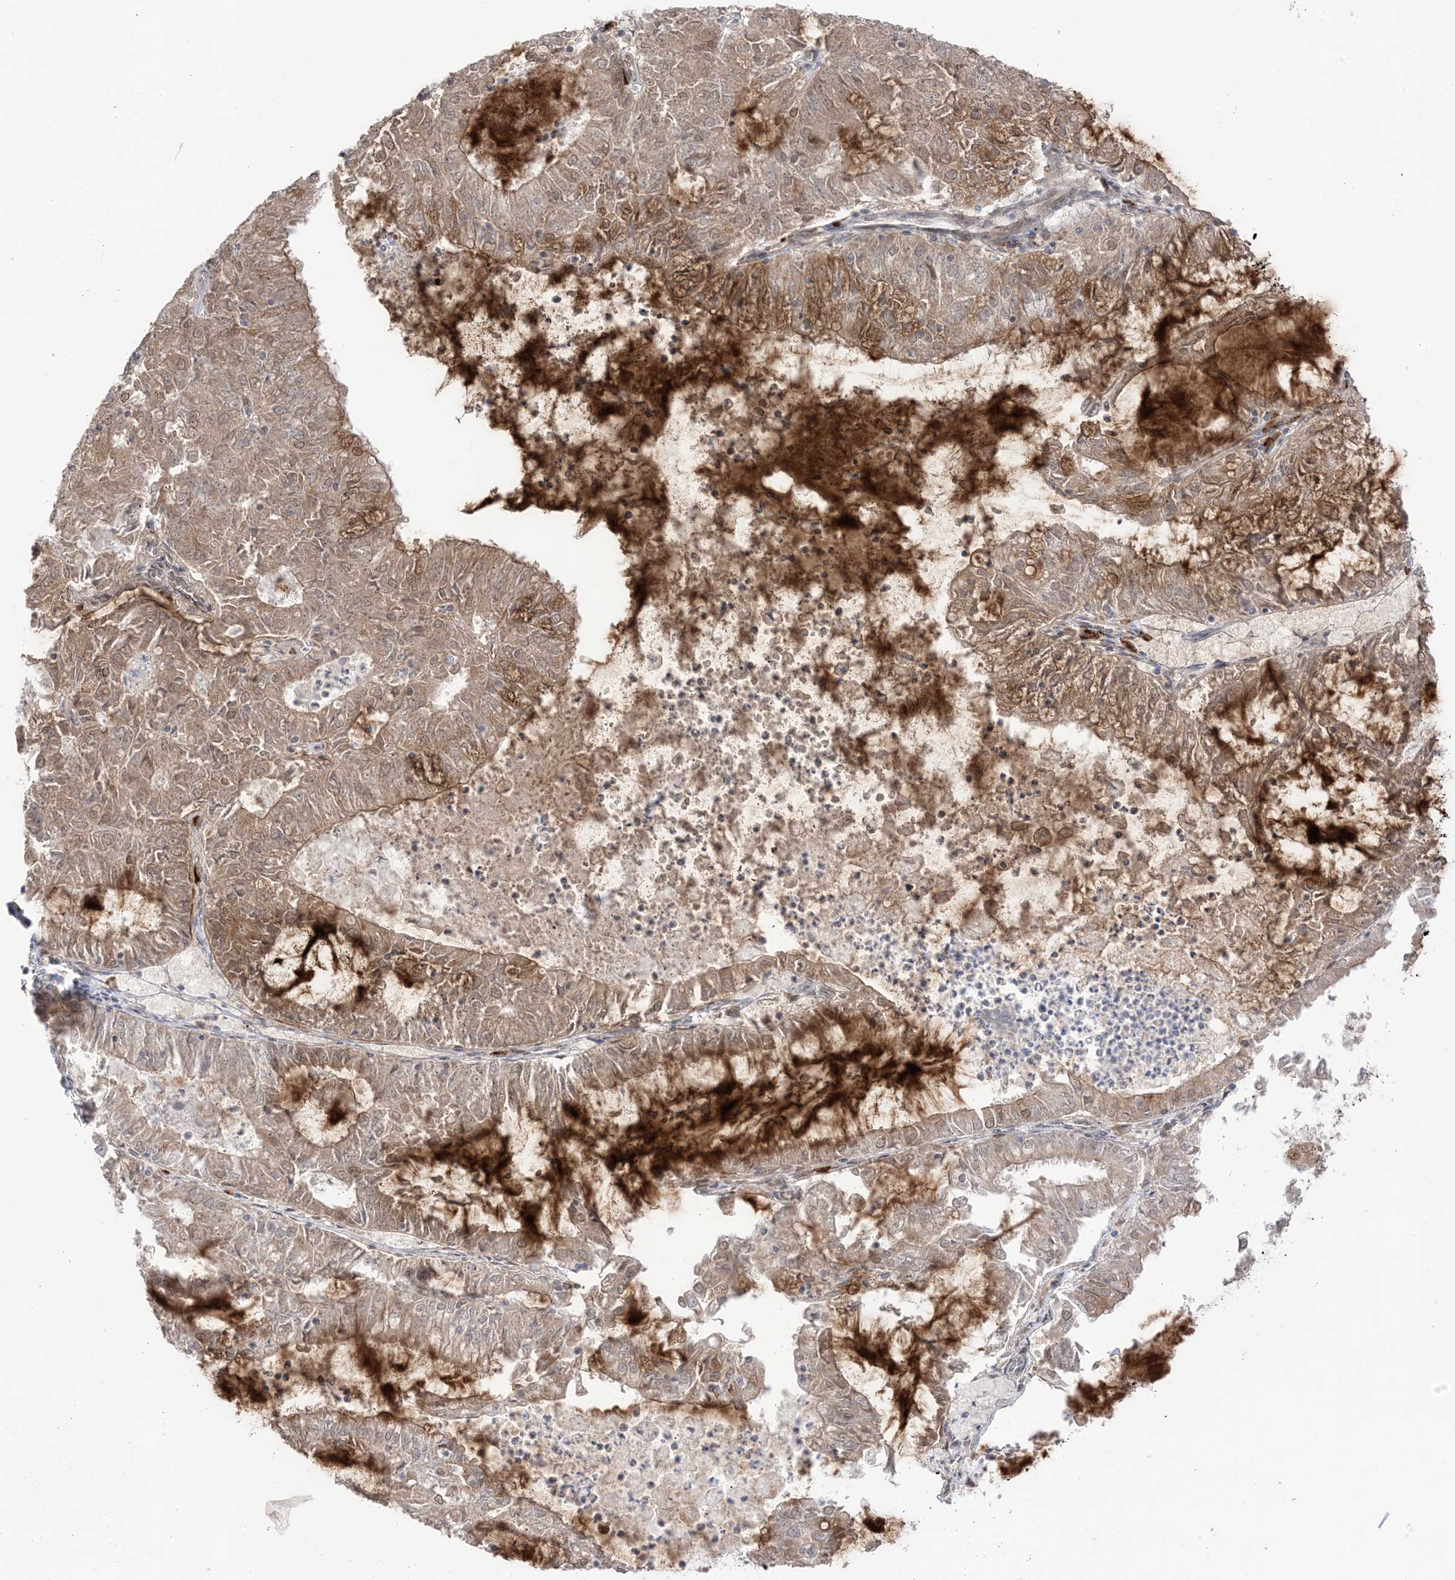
{"staining": {"intensity": "moderate", "quantity": ">75%", "location": "cytoplasmic/membranous,nuclear"}, "tissue": "endometrial cancer", "cell_type": "Tumor cells", "image_type": "cancer", "snomed": [{"axis": "morphology", "description": "Adenocarcinoma, NOS"}, {"axis": "topography", "description": "Endometrium"}], "caption": "Human endometrial cancer (adenocarcinoma) stained with a protein marker shows moderate staining in tumor cells.", "gene": "UBE2E2", "patient": {"sex": "female", "age": 57}}